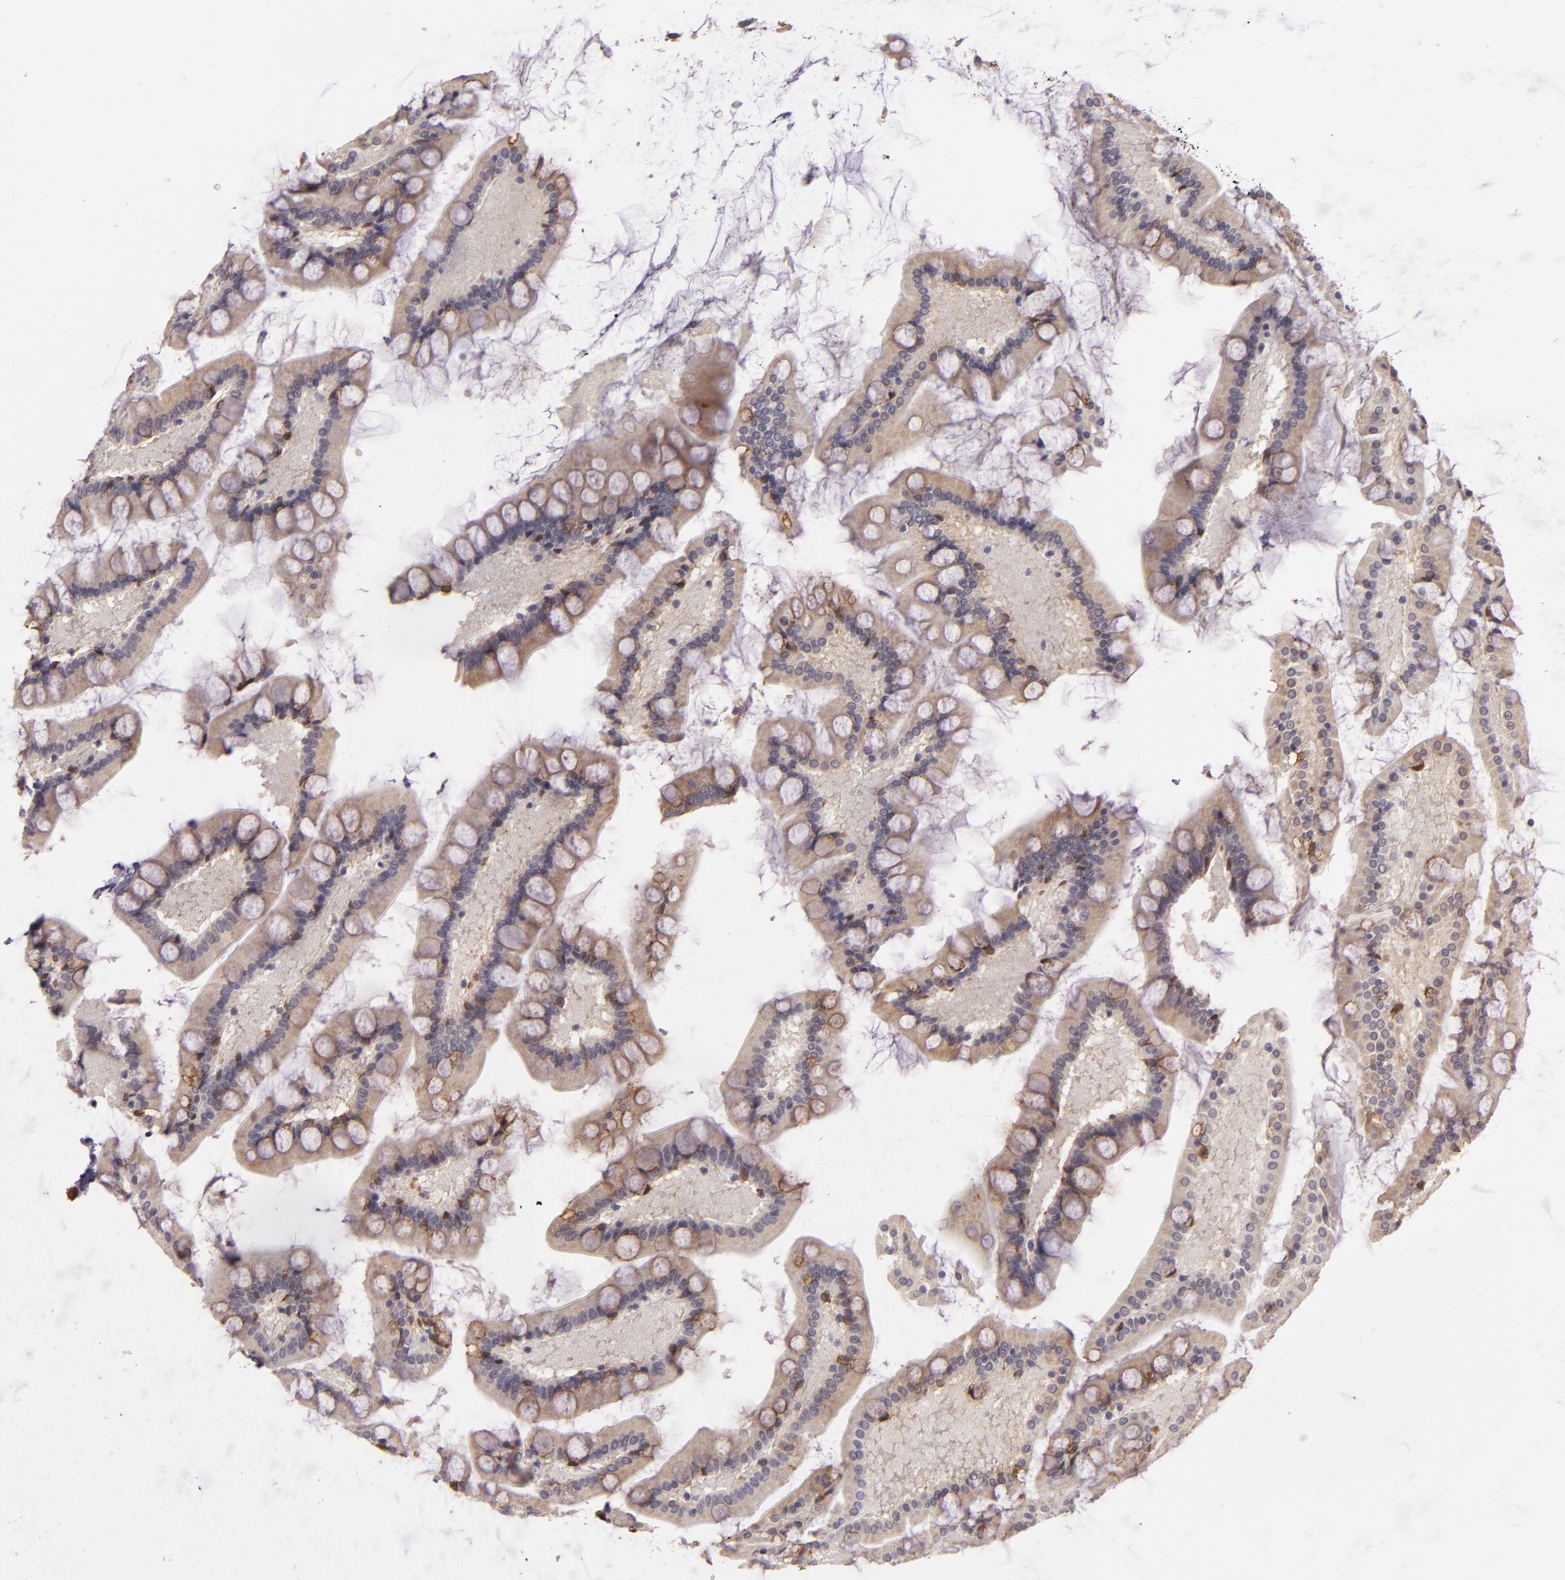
{"staining": {"intensity": "weak", "quantity": ">75%", "location": "cytoplasmic/membranous"}, "tissue": "small intestine", "cell_type": "Glandular cells", "image_type": "normal", "snomed": [{"axis": "morphology", "description": "Normal tissue, NOS"}, {"axis": "topography", "description": "Small intestine"}], "caption": "Small intestine was stained to show a protein in brown. There is low levels of weak cytoplasmic/membranous staining in about >75% of glandular cells.", "gene": "SYTL4", "patient": {"sex": "male", "age": 41}}